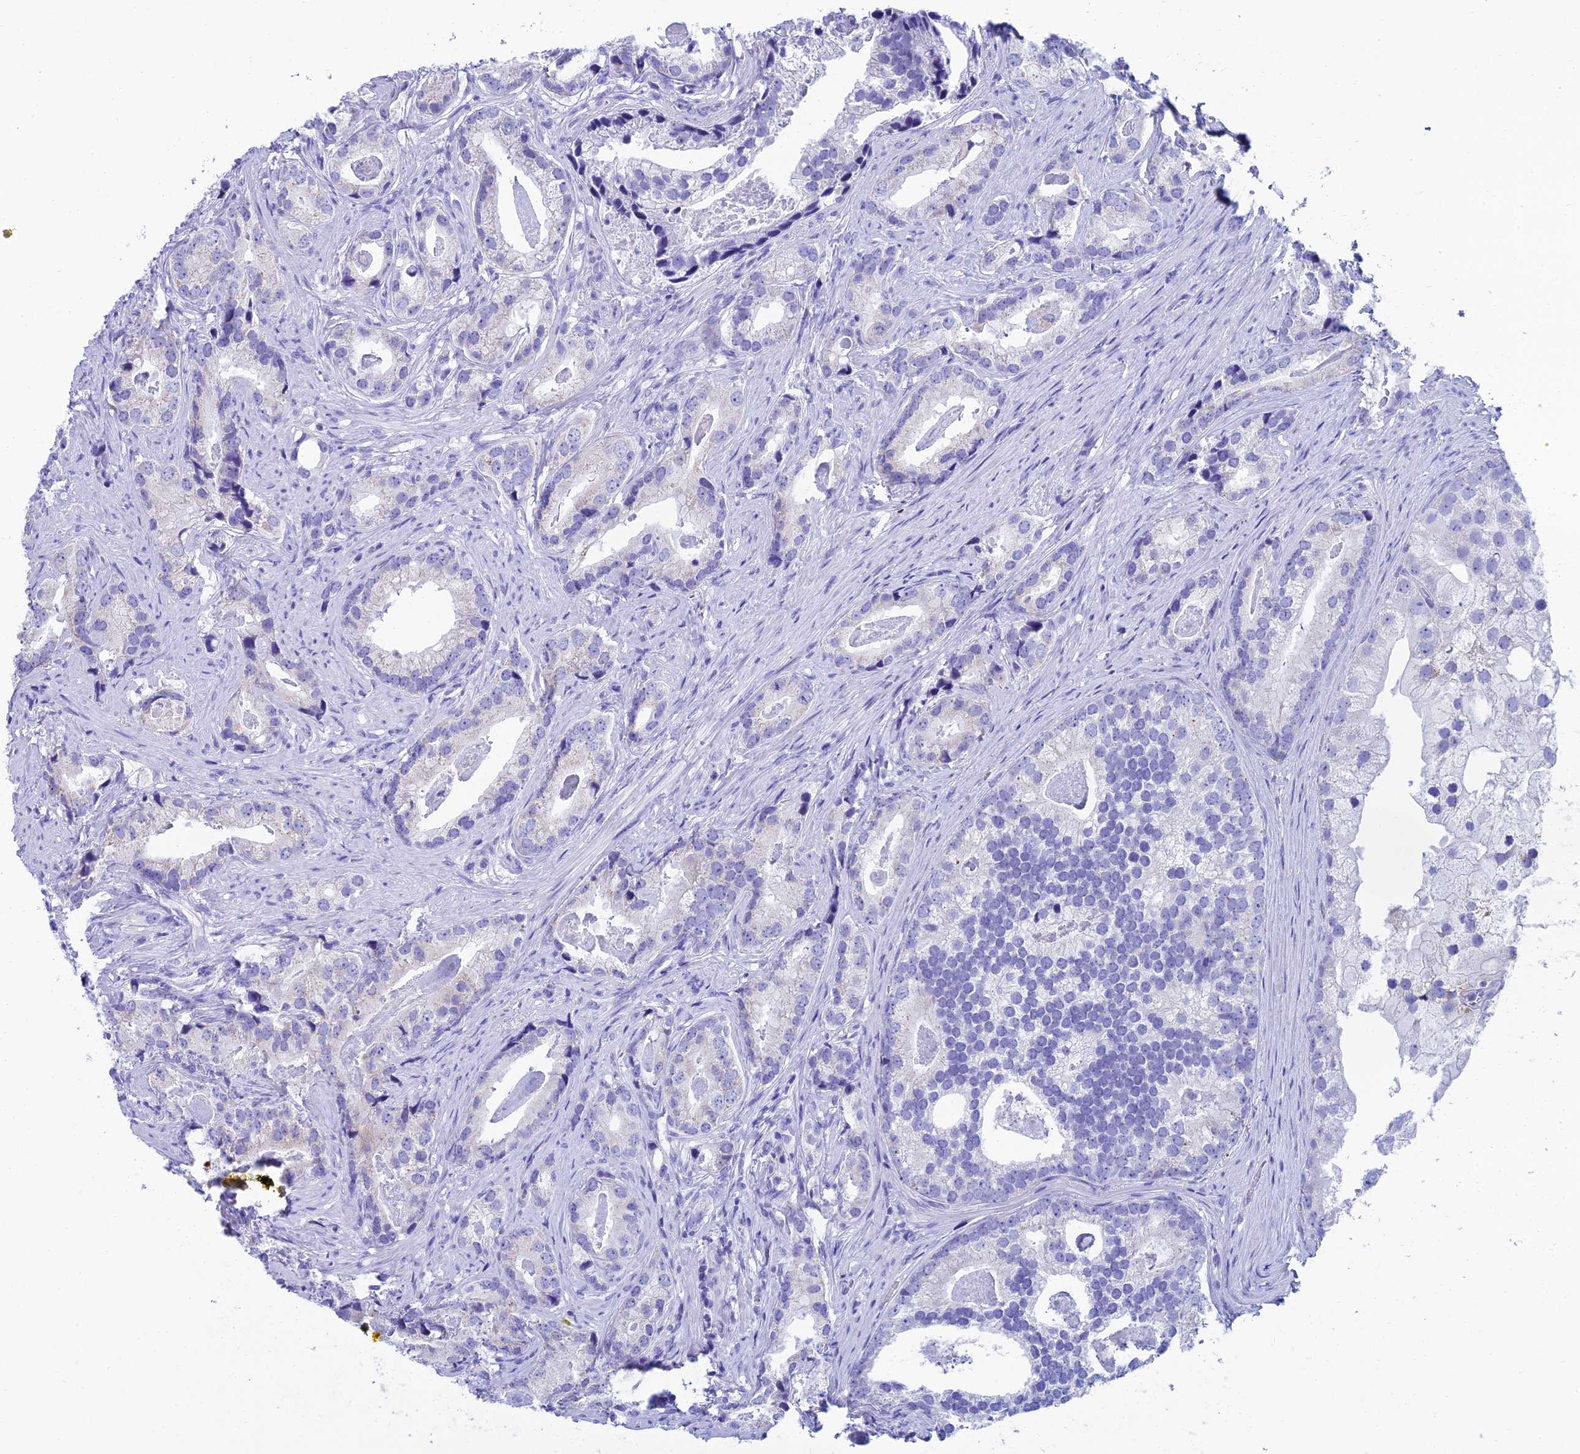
{"staining": {"intensity": "negative", "quantity": "none", "location": "none"}, "tissue": "prostate cancer", "cell_type": "Tumor cells", "image_type": "cancer", "snomed": [{"axis": "morphology", "description": "Adenocarcinoma, Low grade"}, {"axis": "topography", "description": "Prostate"}], "caption": "DAB (3,3'-diaminobenzidine) immunohistochemical staining of adenocarcinoma (low-grade) (prostate) demonstrates no significant staining in tumor cells.", "gene": "REEP4", "patient": {"sex": "male", "age": 71}}